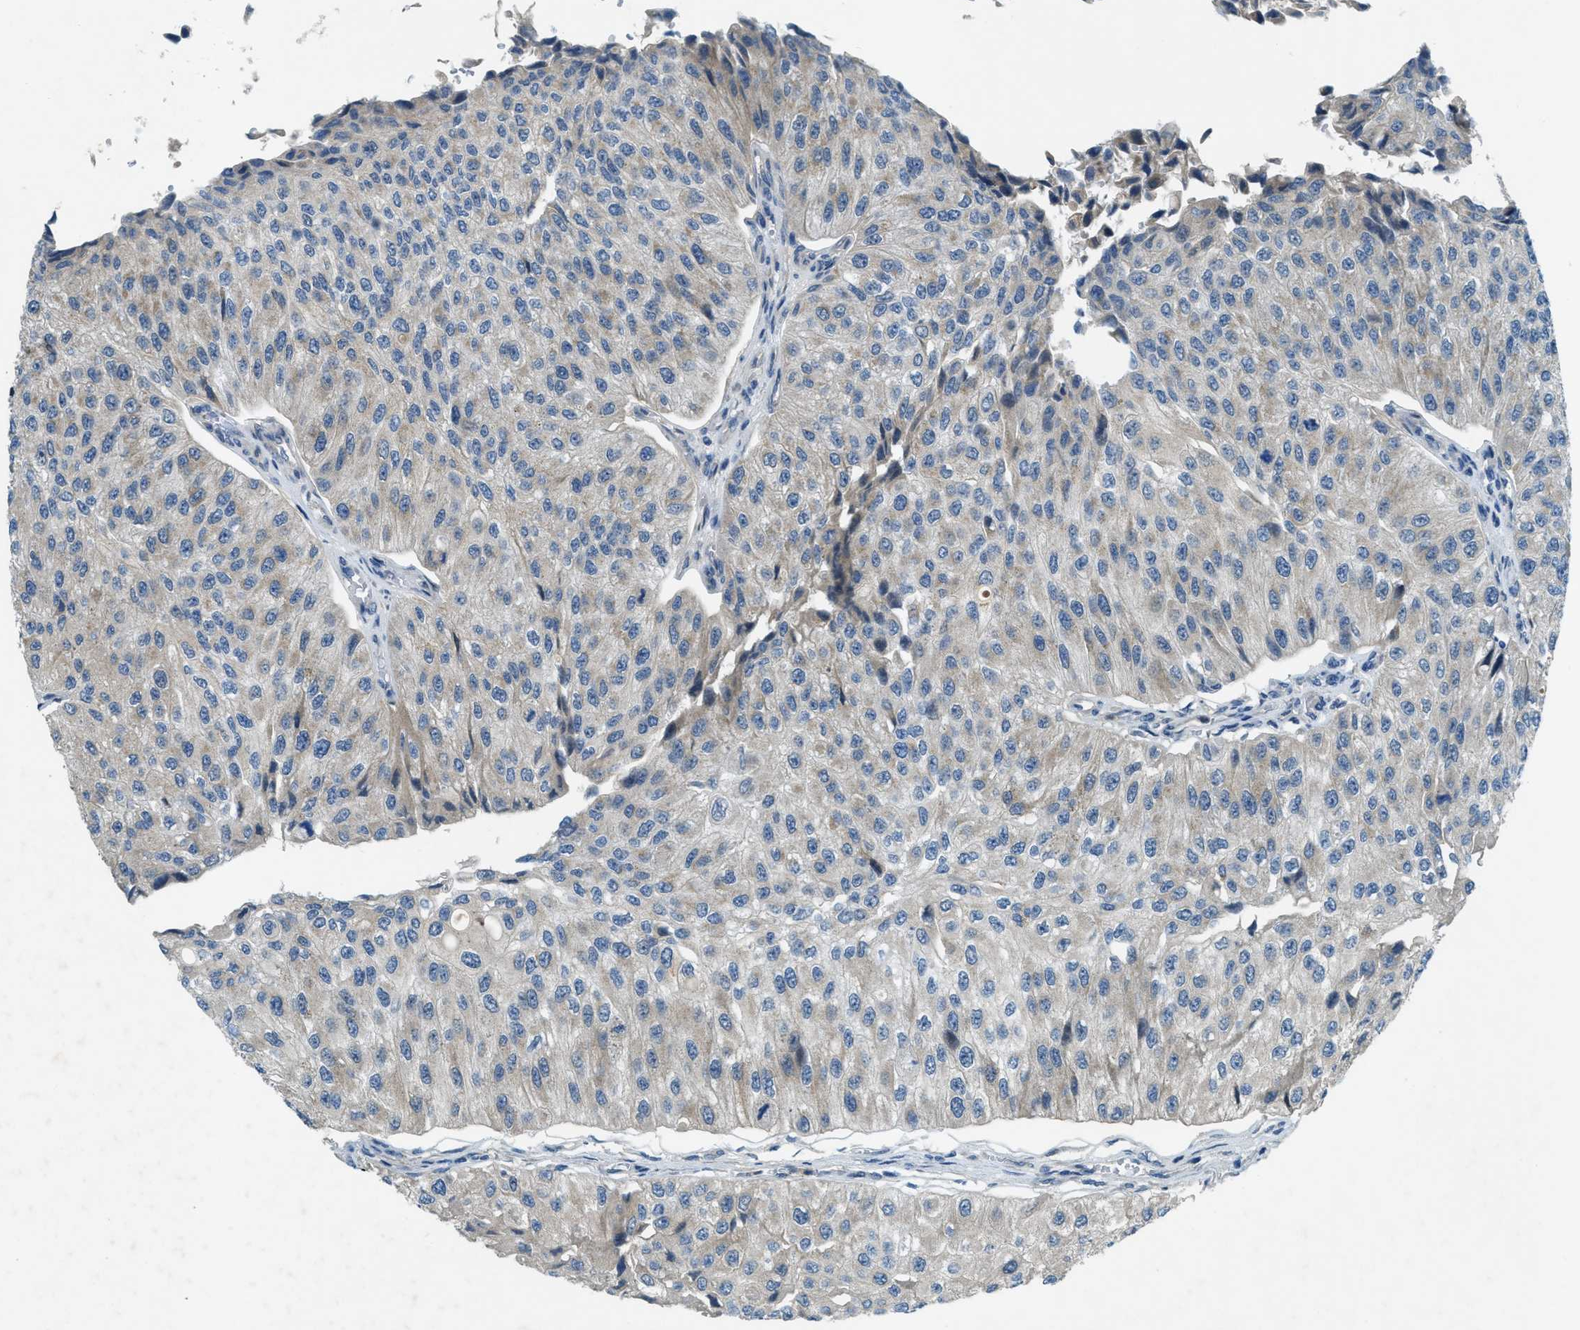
{"staining": {"intensity": "weak", "quantity": "25%-75%", "location": "cytoplasmic/membranous"}, "tissue": "urothelial cancer", "cell_type": "Tumor cells", "image_type": "cancer", "snomed": [{"axis": "morphology", "description": "Urothelial carcinoma, High grade"}, {"axis": "topography", "description": "Kidney"}, {"axis": "topography", "description": "Urinary bladder"}], "caption": "Weak cytoplasmic/membranous positivity is present in approximately 25%-75% of tumor cells in urothelial cancer.", "gene": "SNX14", "patient": {"sex": "male", "age": 77}}